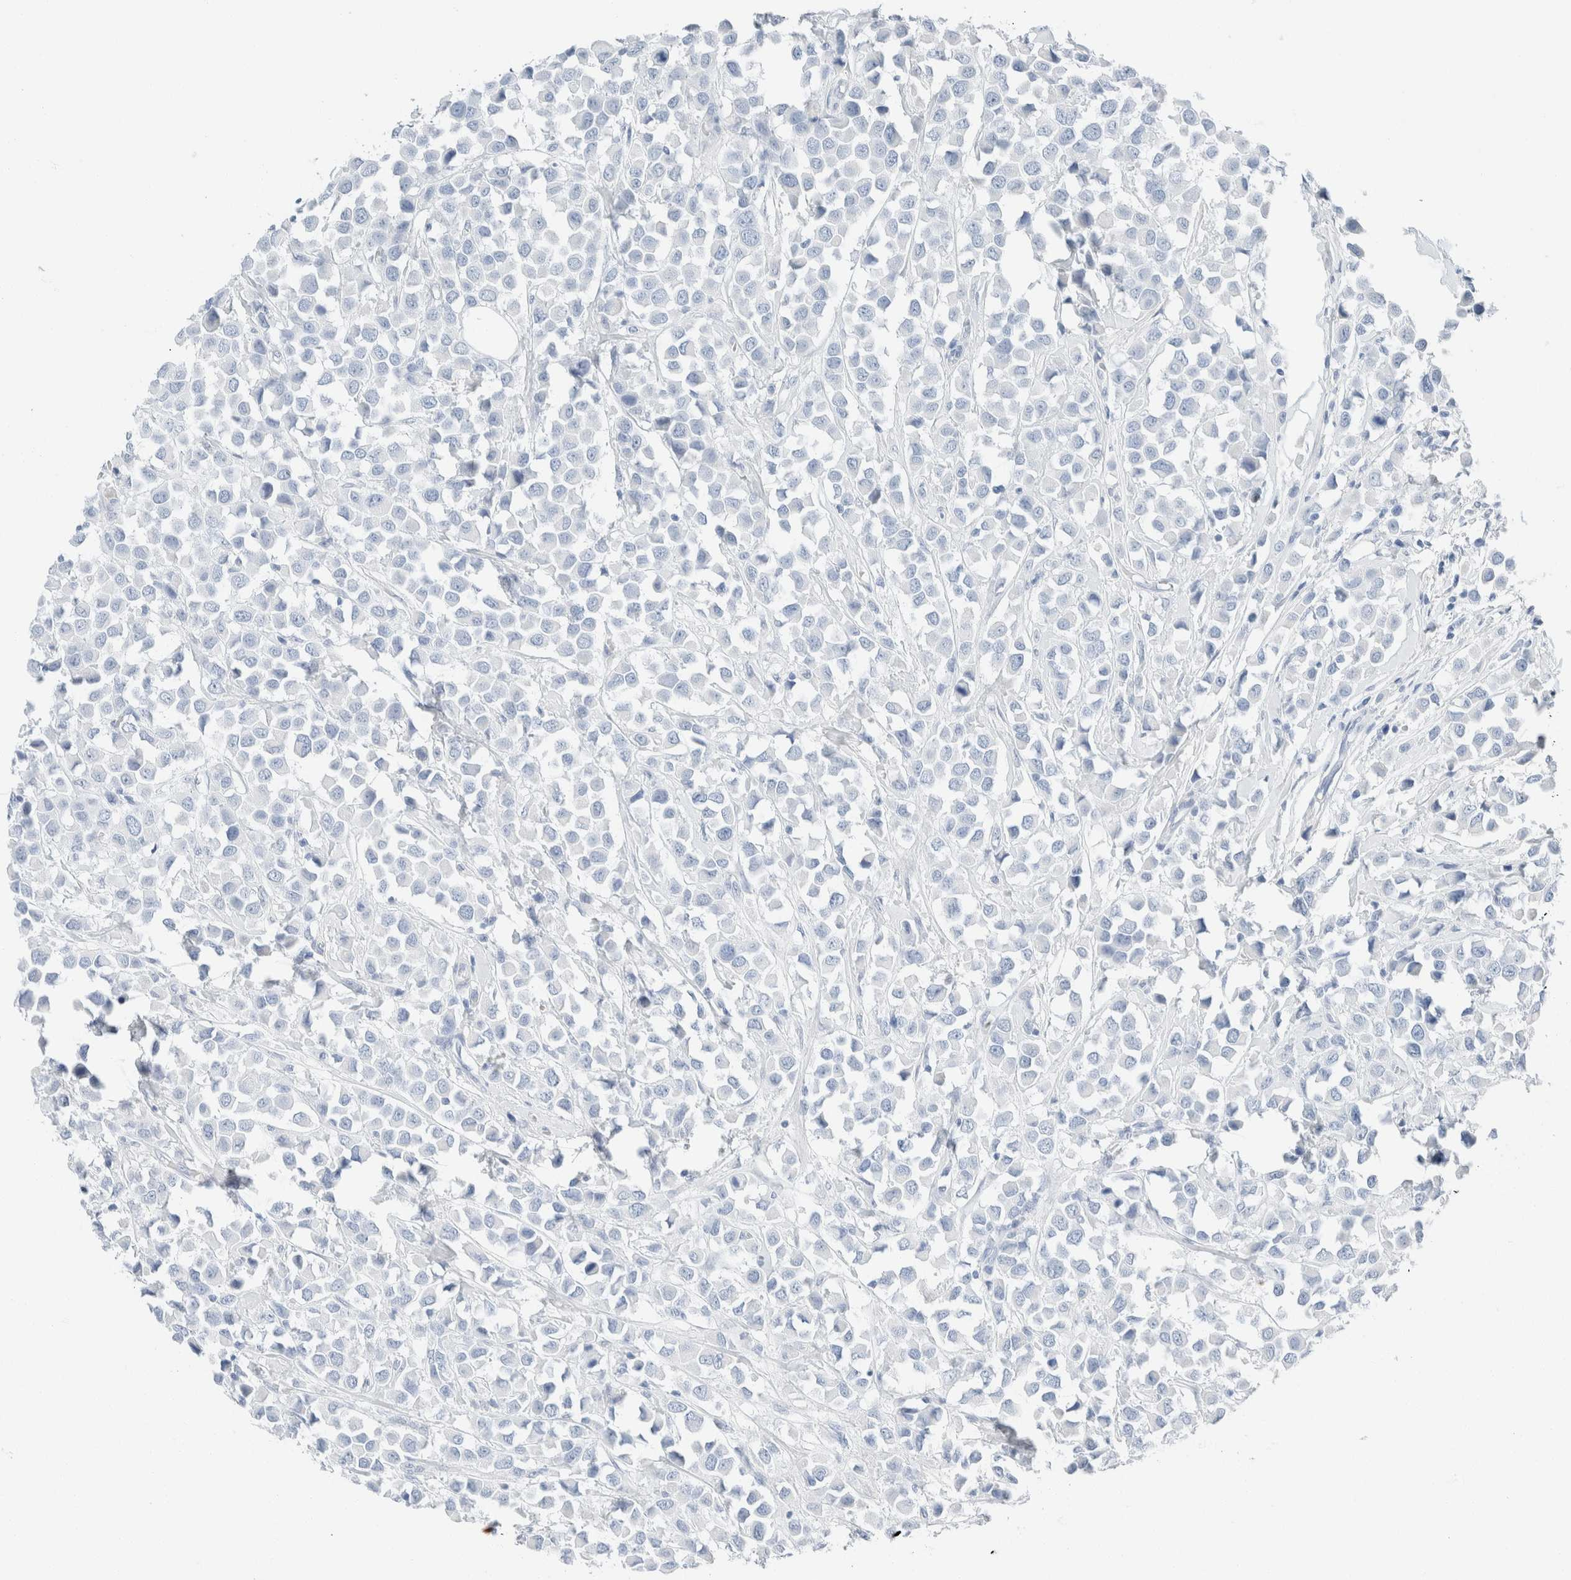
{"staining": {"intensity": "negative", "quantity": "none", "location": "none"}, "tissue": "breast cancer", "cell_type": "Tumor cells", "image_type": "cancer", "snomed": [{"axis": "morphology", "description": "Duct carcinoma"}, {"axis": "topography", "description": "Breast"}], "caption": "An image of human breast cancer is negative for staining in tumor cells. (Stains: DAB IHC with hematoxylin counter stain, Microscopy: brightfield microscopy at high magnification).", "gene": "PCM1", "patient": {"sex": "female", "age": 61}}